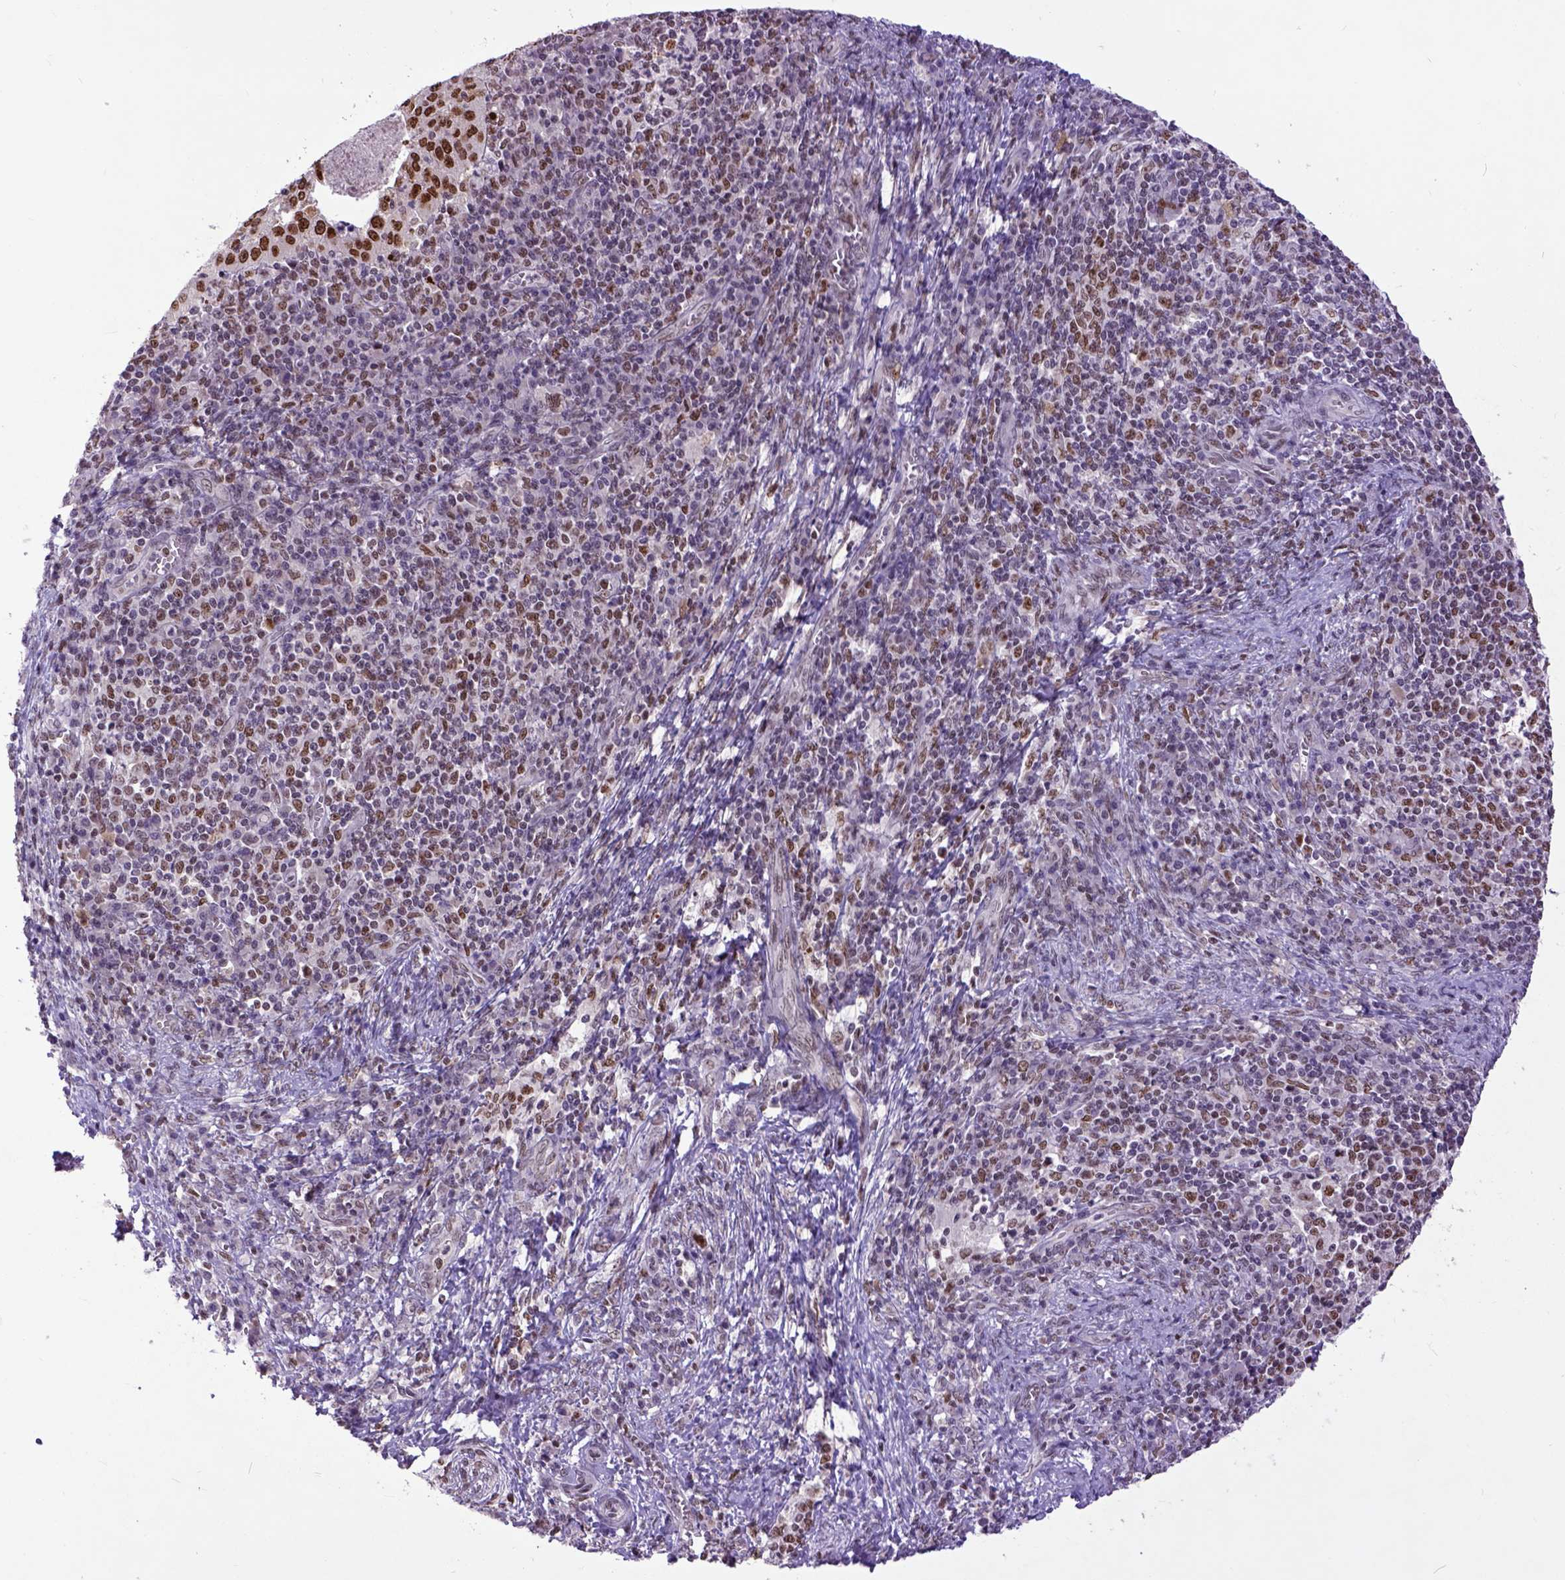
{"staining": {"intensity": "moderate", "quantity": ">75%", "location": "nuclear"}, "tissue": "cervical cancer", "cell_type": "Tumor cells", "image_type": "cancer", "snomed": [{"axis": "morphology", "description": "Squamous cell carcinoma, NOS"}, {"axis": "topography", "description": "Cervix"}], "caption": "About >75% of tumor cells in human cervical squamous cell carcinoma exhibit moderate nuclear protein expression as visualized by brown immunohistochemical staining.", "gene": "RCC2", "patient": {"sex": "female", "age": 39}}